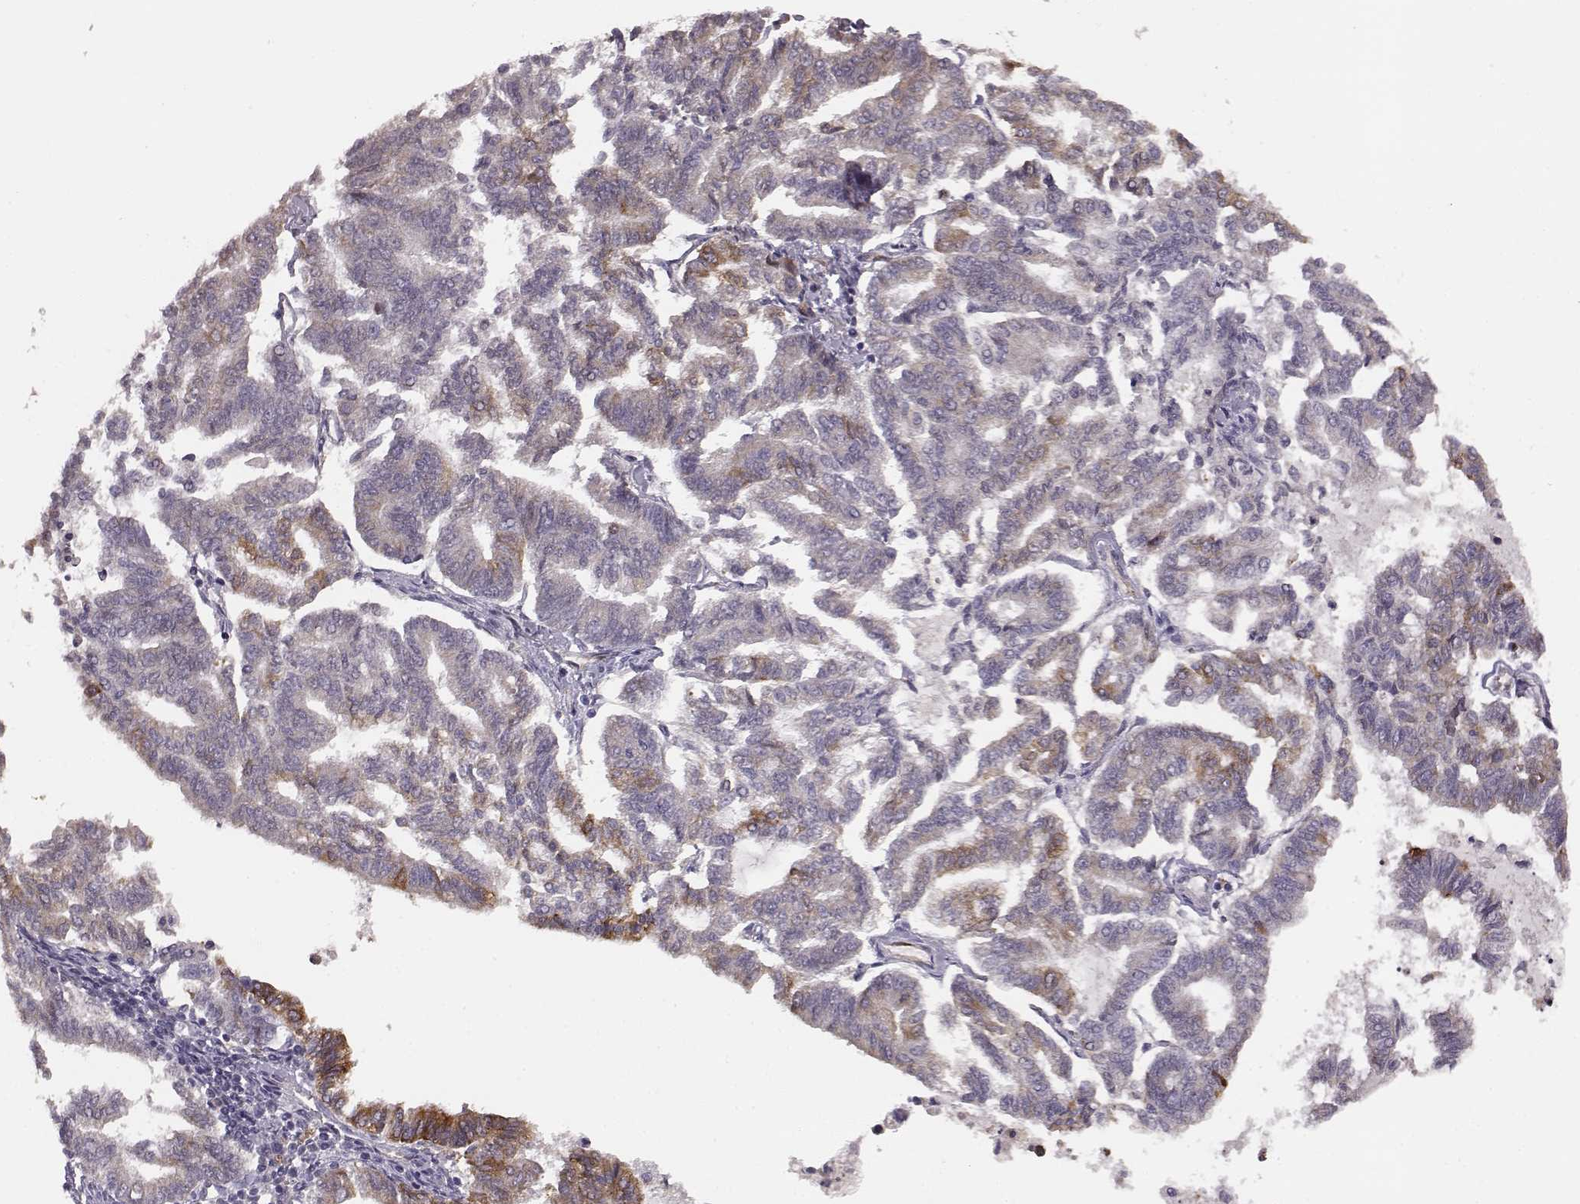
{"staining": {"intensity": "strong", "quantity": "25%-75%", "location": "cytoplasmic/membranous"}, "tissue": "endometrial cancer", "cell_type": "Tumor cells", "image_type": "cancer", "snomed": [{"axis": "morphology", "description": "Adenocarcinoma, NOS"}, {"axis": "topography", "description": "Endometrium"}], "caption": "This histopathology image exhibits IHC staining of human endometrial cancer (adenocarcinoma), with high strong cytoplasmic/membranous expression in about 25%-75% of tumor cells.", "gene": "GHR", "patient": {"sex": "female", "age": 79}}